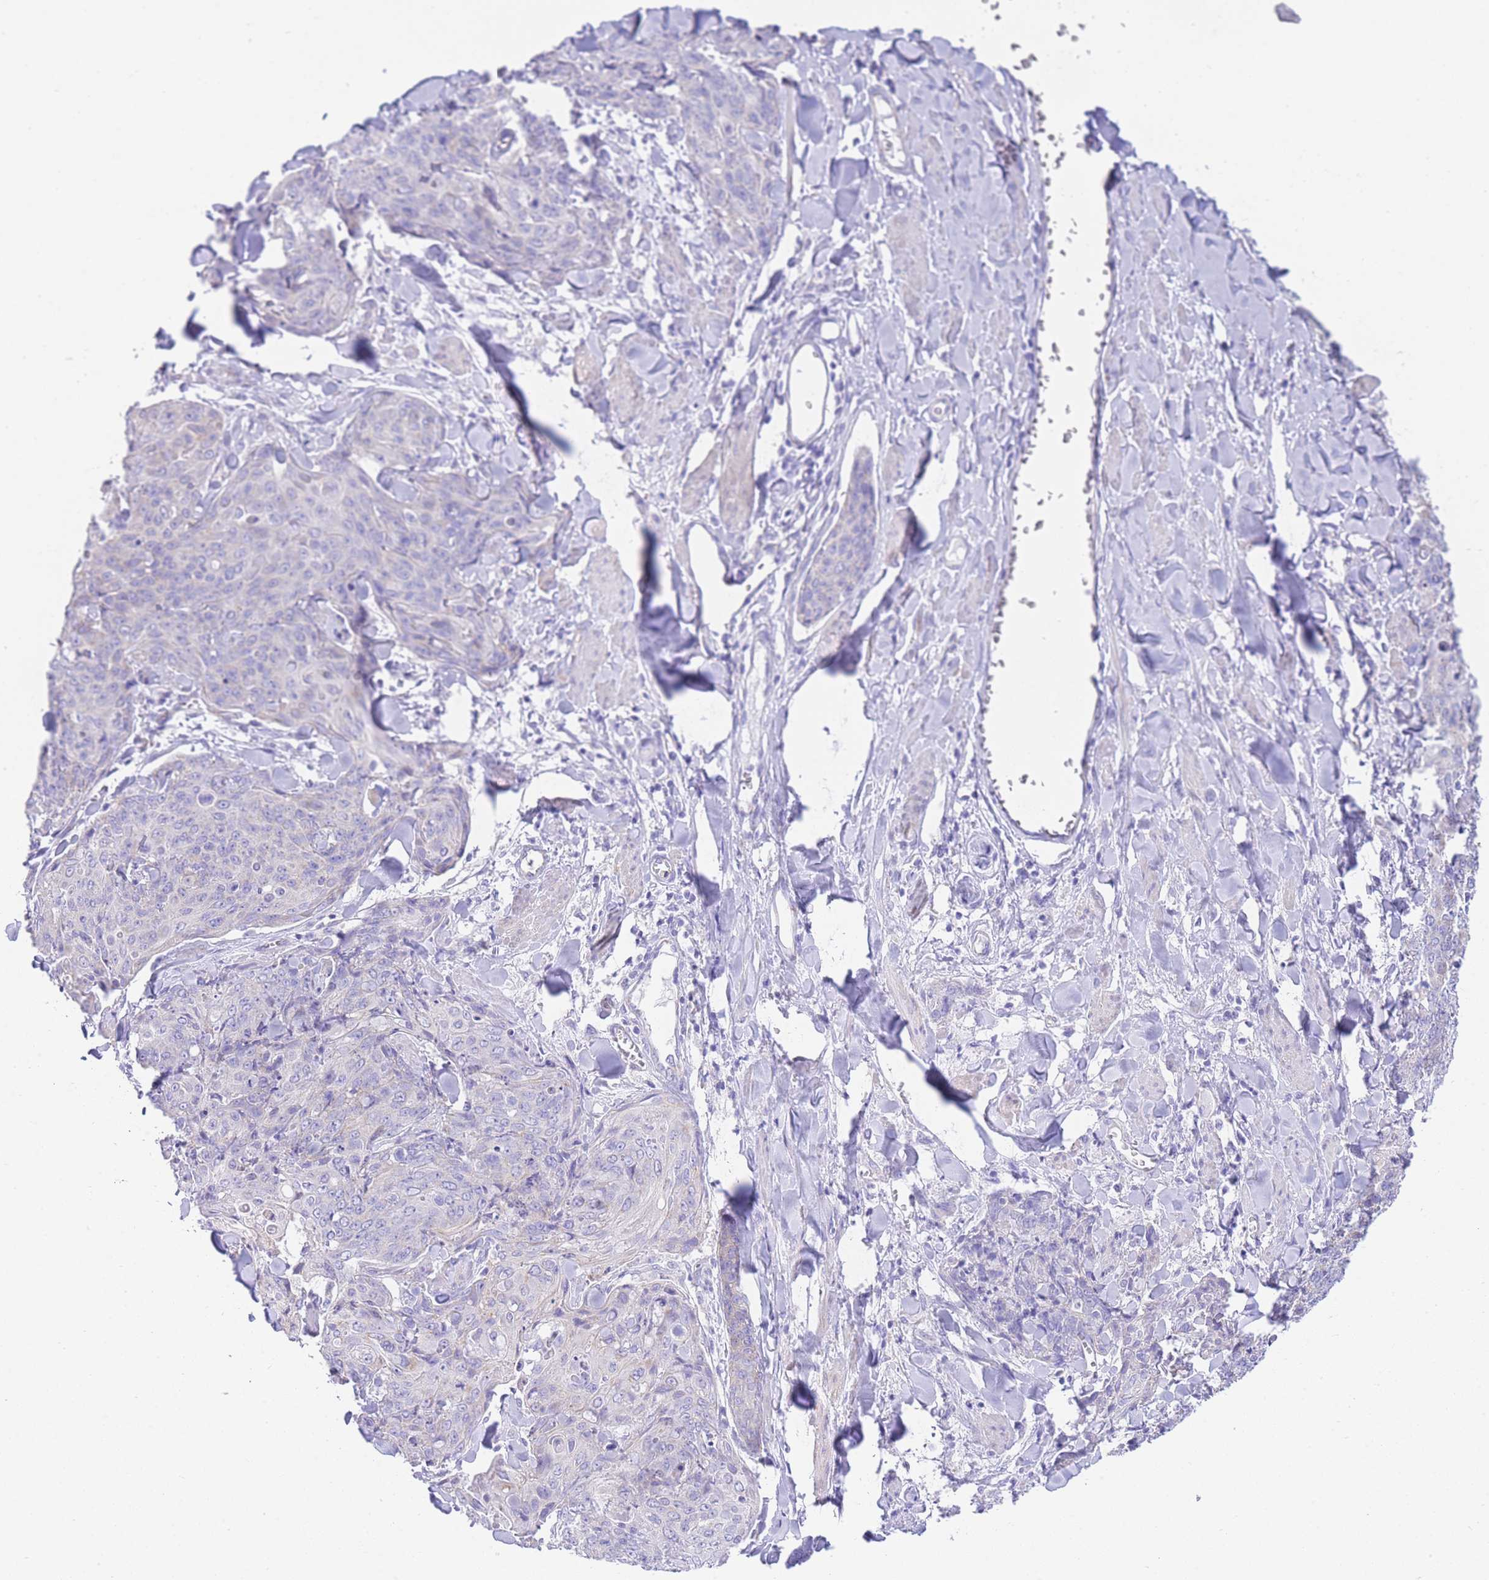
{"staining": {"intensity": "negative", "quantity": "none", "location": "none"}, "tissue": "skin cancer", "cell_type": "Tumor cells", "image_type": "cancer", "snomed": [{"axis": "morphology", "description": "Squamous cell carcinoma, NOS"}, {"axis": "topography", "description": "Skin"}, {"axis": "topography", "description": "Vulva"}], "caption": "Skin squamous cell carcinoma was stained to show a protein in brown. There is no significant staining in tumor cells.", "gene": "ACSM4", "patient": {"sex": "female", "age": 85}}